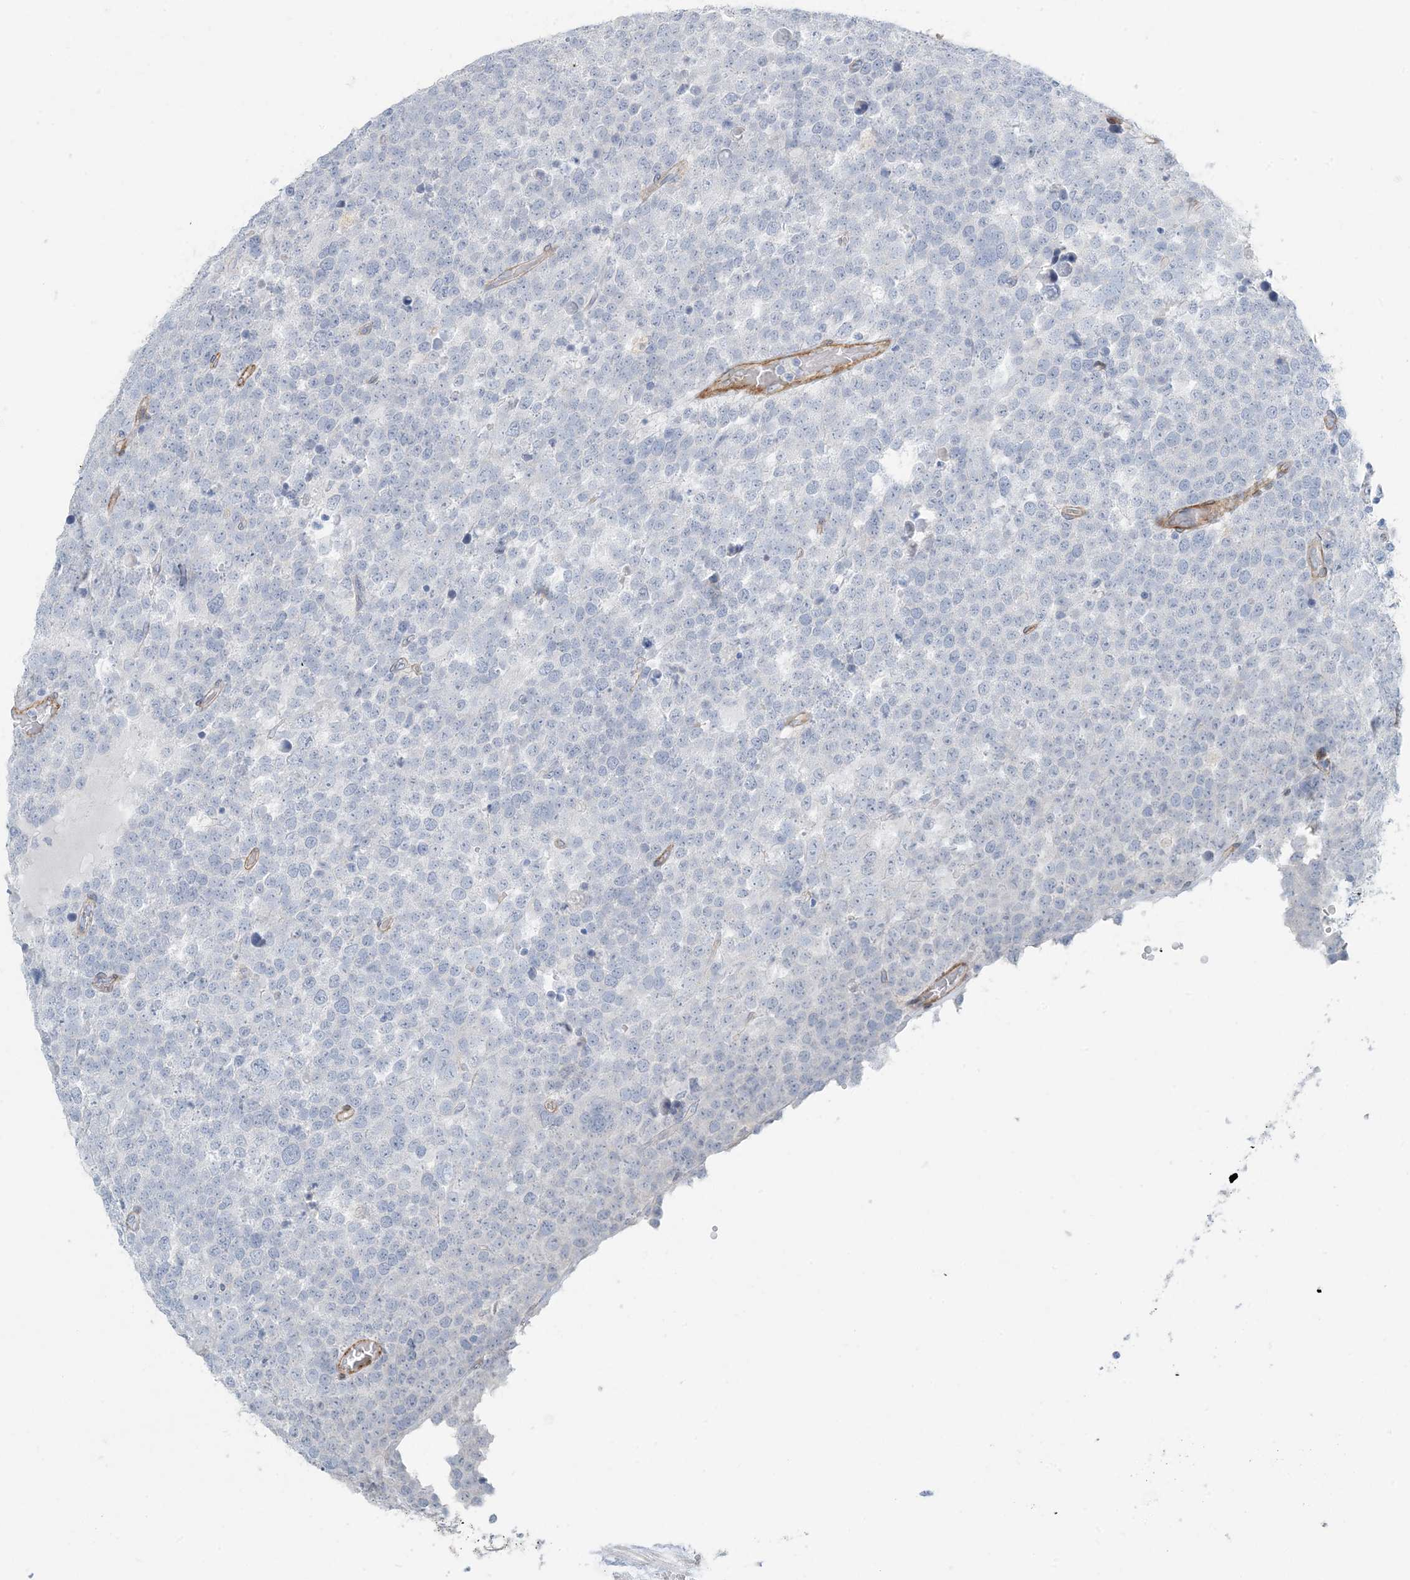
{"staining": {"intensity": "negative", "quantity": "none", "location": "none"}, "tissue": "testis cancer", "cell_type": "Tumor cells", "image_type": "cancer", "snomed": [{"axis": "morphology", "description": "Seminoma, NOS"}, {"axis": "topography", "description": "Testis"}], "caption": "Photomicrograph shows no significant protein positivity in tumor cells of testis seminoma.", "gene": "PGM5", "patient": {"sex": "male", "age": 71}}